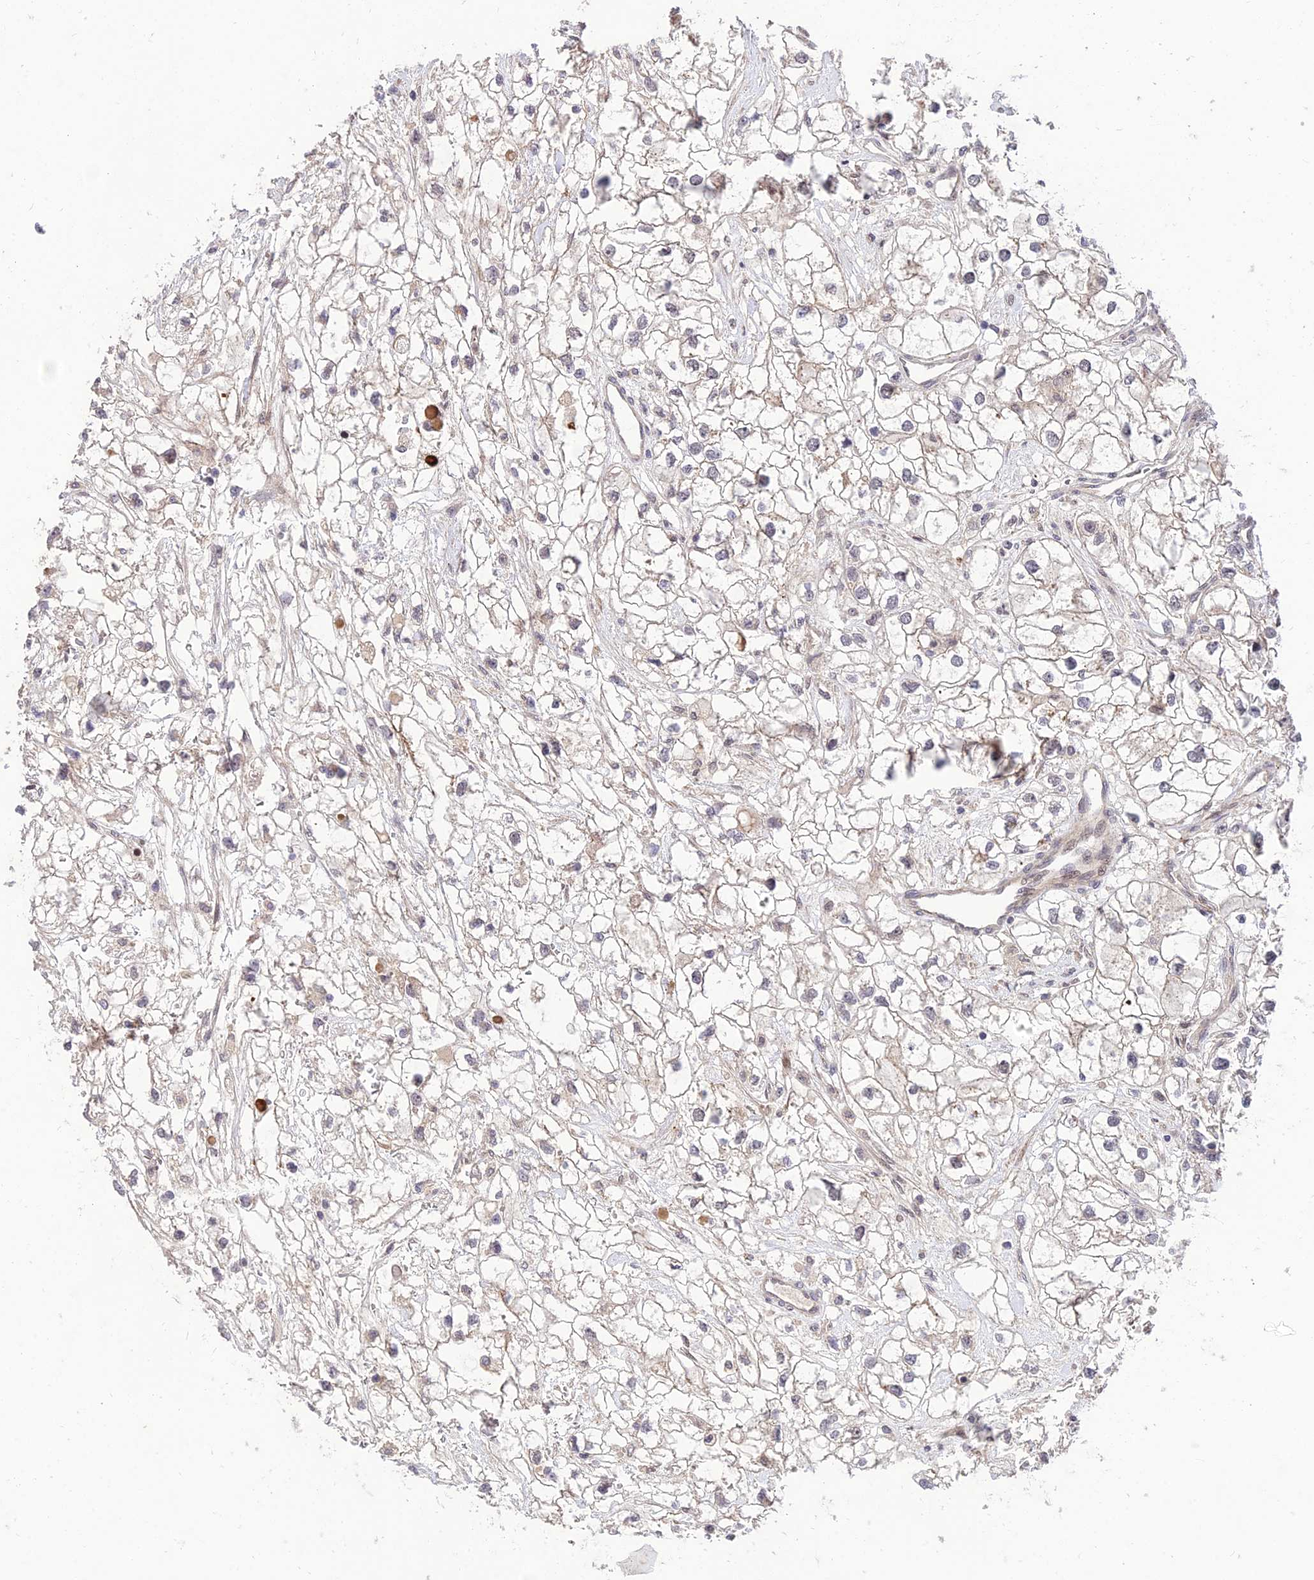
{"staining": {"intensity": "weak", "quantity": "<25%", "location": "nuclear"}, "tissue": "renal cancer", "cell_type": "Tumor cells", "image_type": "cancer", "snomed": [{"axis": "morphology", "description": "Adenocarcinoma, NOS"}, {"axis": "topography", "description": "Kidney"}], "caption": "Protein analysis of renal cancer (adenocarcinoma) reveals no significant expression in tumor cells.", "gene": "ZNF85", "patient": {"sex": "male", "age": 59}}